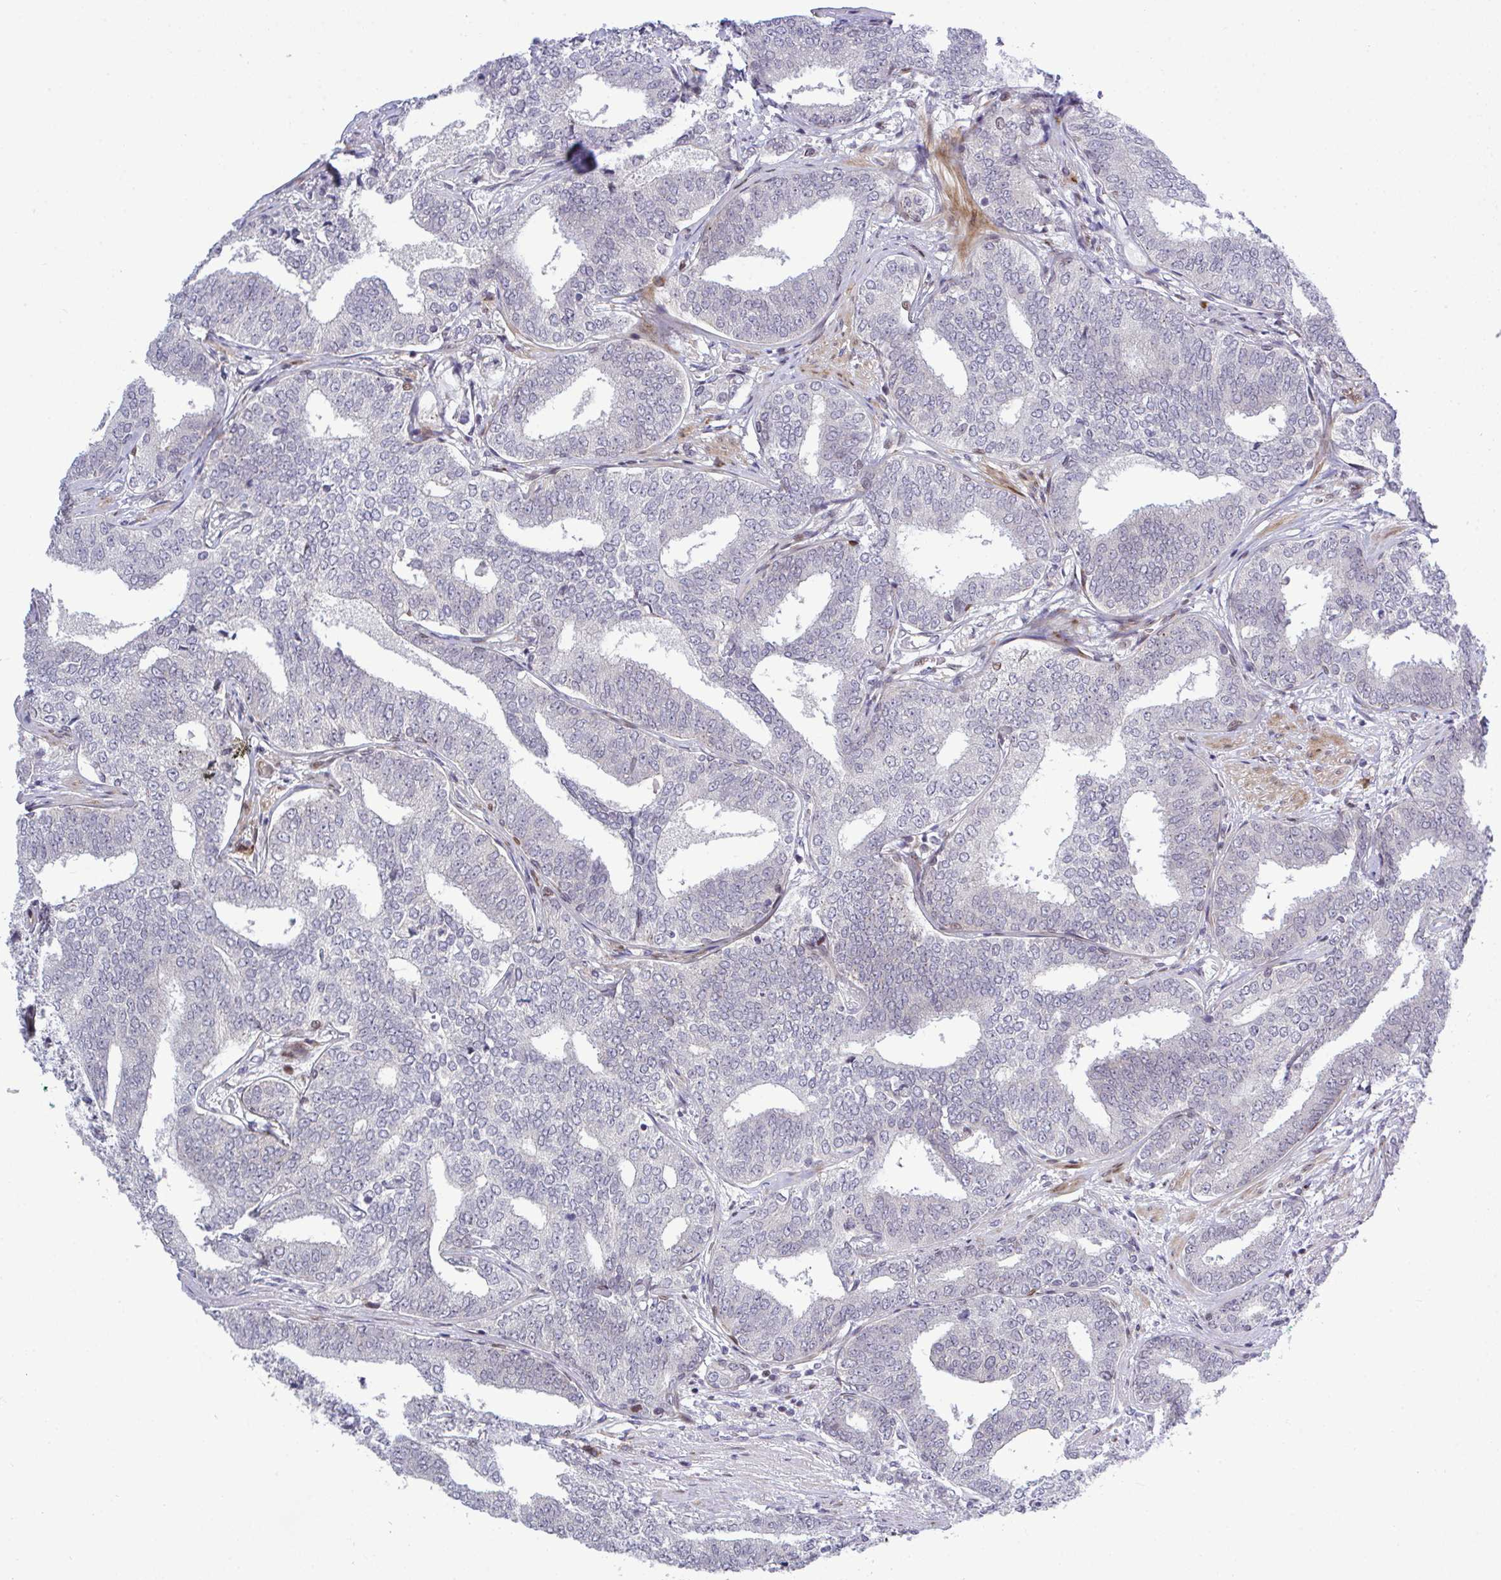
{"staining": {"intensity": "negative", "quantity": "none", "location": "none"}, "tissue": "prostate cancer", "cell_type": "Tumor cells", "image_type": "cancer", "snomed": [{"axis": "morphology", "description": "Adenocarcinoma, High grade"}, {"axis": "topography", "description": "Prostate"}], "caption": "IHC photomicrograph of neoplastic tissue: high-grade adenocarcinoma (prostate) stained with DAB (3,3'-diaminobenzidine) displays no significant protein expression in tumor cells.", "gene": "CASTOR2", "patient": {"sex": "male", "age": 72}}